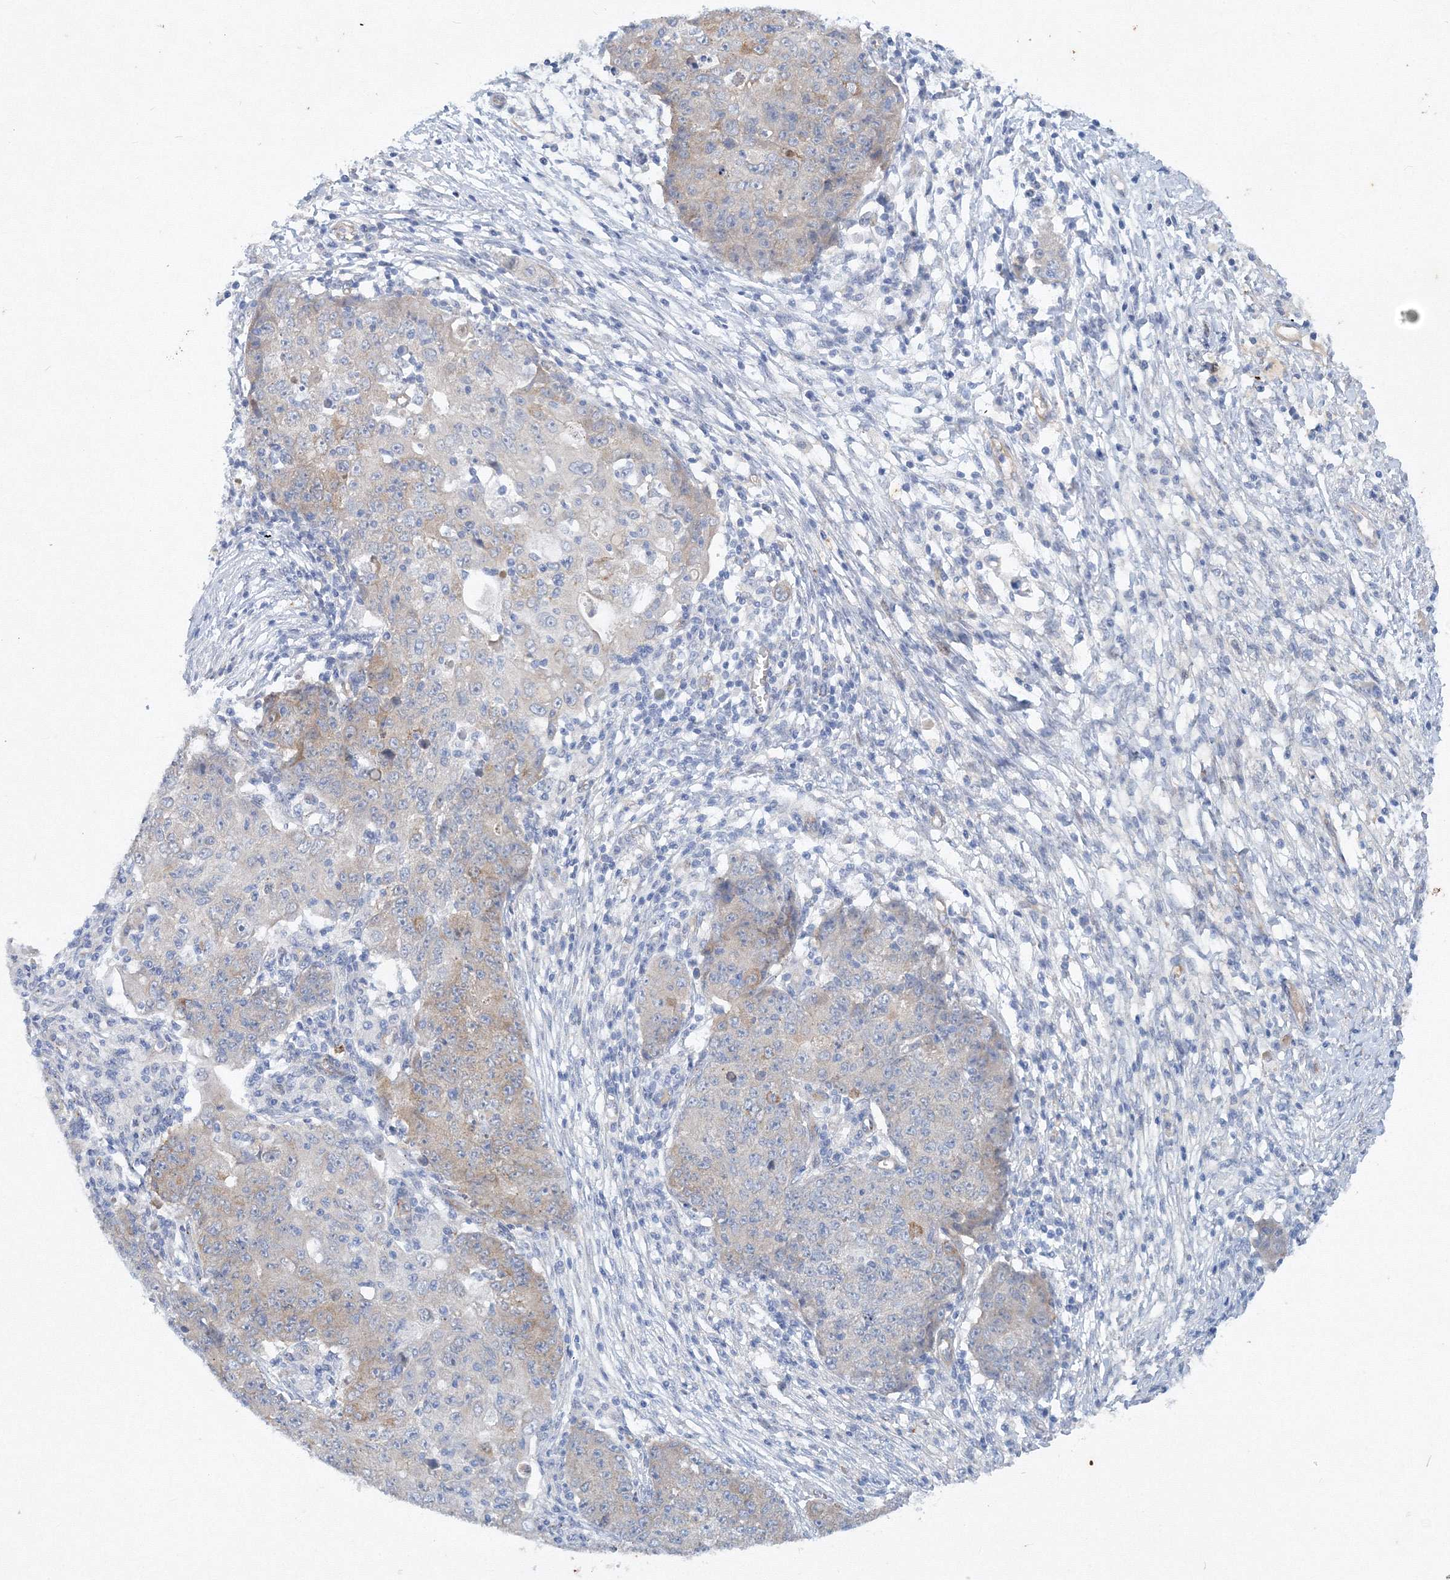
{"staining": {"intensity": "negative", "quantity": "none", "location": "none"}, "tissue": "ovarian cancer", "cell_type": "Tumor cells", "image_type": "cancer", "snomed": [{"axis": "morphology", "description": "Carcinoma, endometroid"}, {"axis": "topography", "description": "Ovary"}], "caption": "High power microscopy image of an immunohistochemistry (IHC) micrograph of ovarian cancer, revealing no significant expression in tumor cells. (Brightfield microscopy of DAB IHC at high magnification).", "gene": "TANC1", "patient": {"sex": "female", "age": 42}}